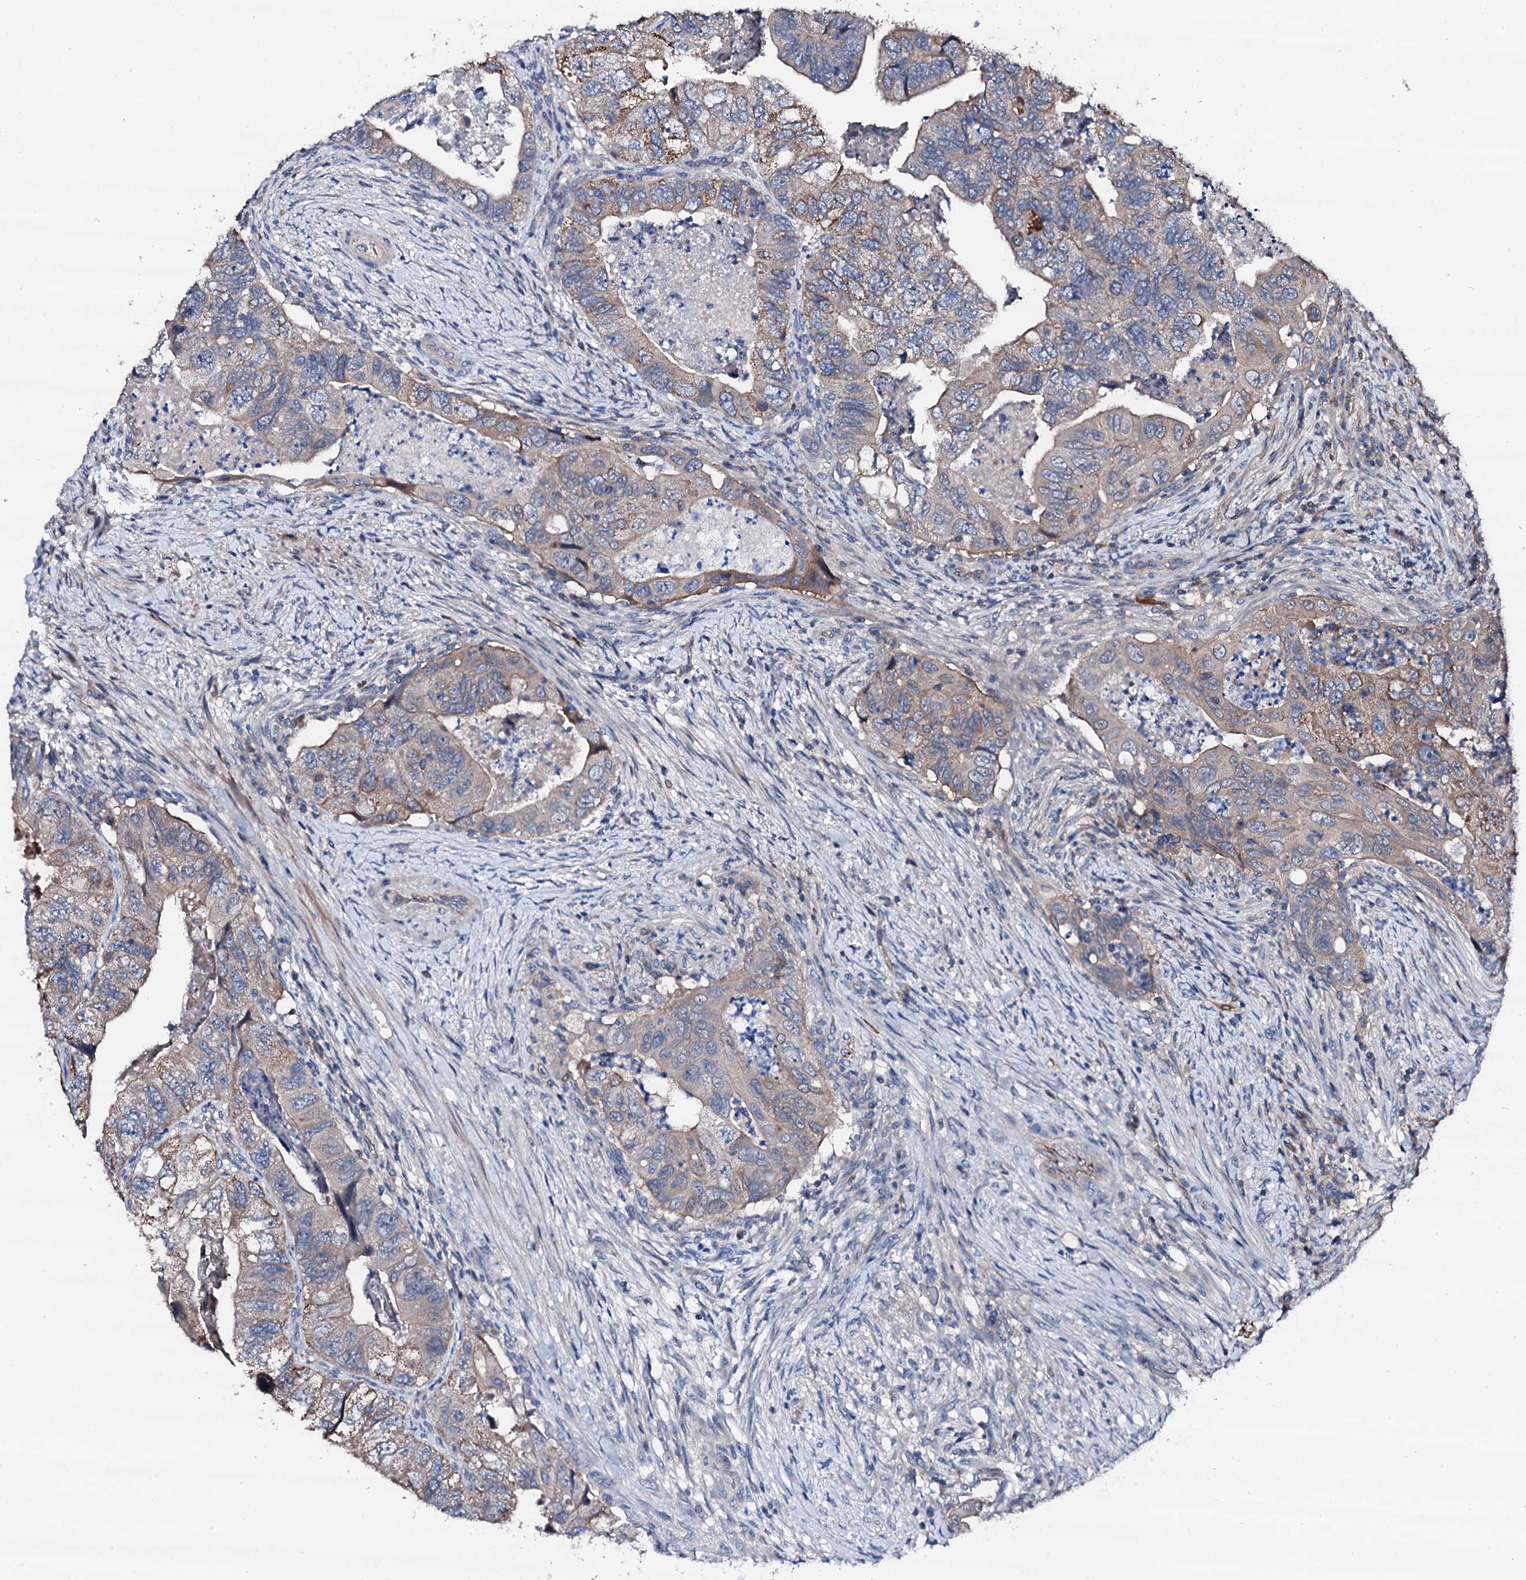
{"staining": {"intensity": "weak", "quantity": "25%-75%", "location": "cytoplasmic/membranous"}, "tissue": "colorectal cancer", "cell_type": "Tumor cells", "image_type": "cancer", "snomed": [{"axis": "morphology", "description": "Adenocarcinoma, NOS"}, {"axis": "topography", "description": "Rectum"}], "caption": "The immunohistochemical stain shows weak cytoplasmic/membranous positivity in tumor cells of colorectal cancer (adenocarcinoma) tissue.", "gene": "TRAFD1", "patient": {"sex": "male", "age": 63}}